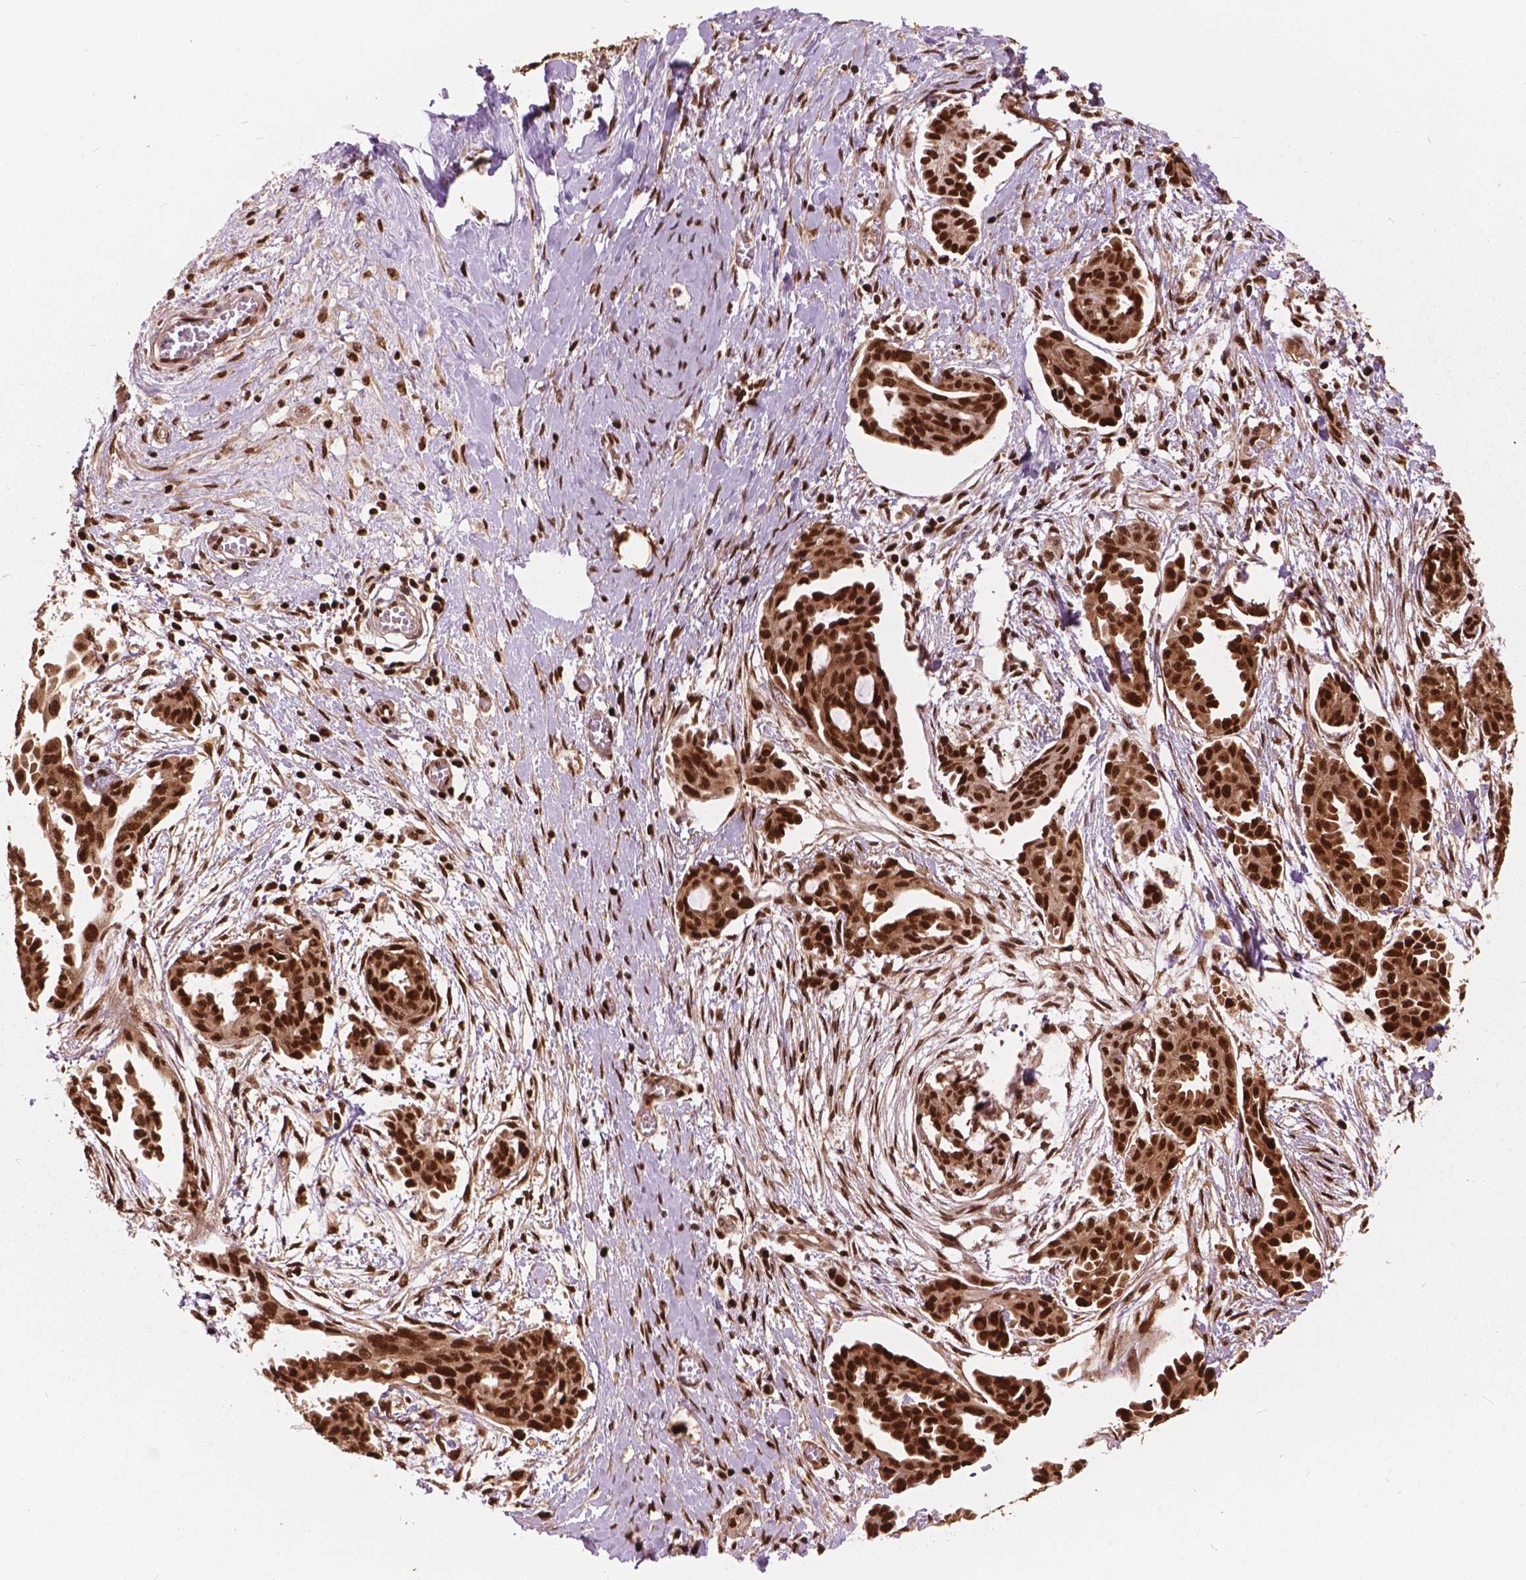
{"staining": {"intensity": "strong", "quantity": ">75%", "location": "cytoplasmic/membranous,nuclear"}, "tissue": "ovarian cancer", "cell_type": "Tumor cells", "image_type": "cancer", "snomed": [{"axis": "morphology", "description": "Cystadenocarcinoma, serous, NOS"}, {"axis": "topography", "description": "Ovary"}], "caption": "This image reveals ovarian cancer (serous cystadenocarcinoma) stained with IHC to label a protein in brown. The cytoplasmic/membranous and nuclear of tumor cells show strong positivity for the protein. Nuclei are counter-stained blue.", "gene": "ANP32B", "patient": {"sex": "female", "age": 71}}